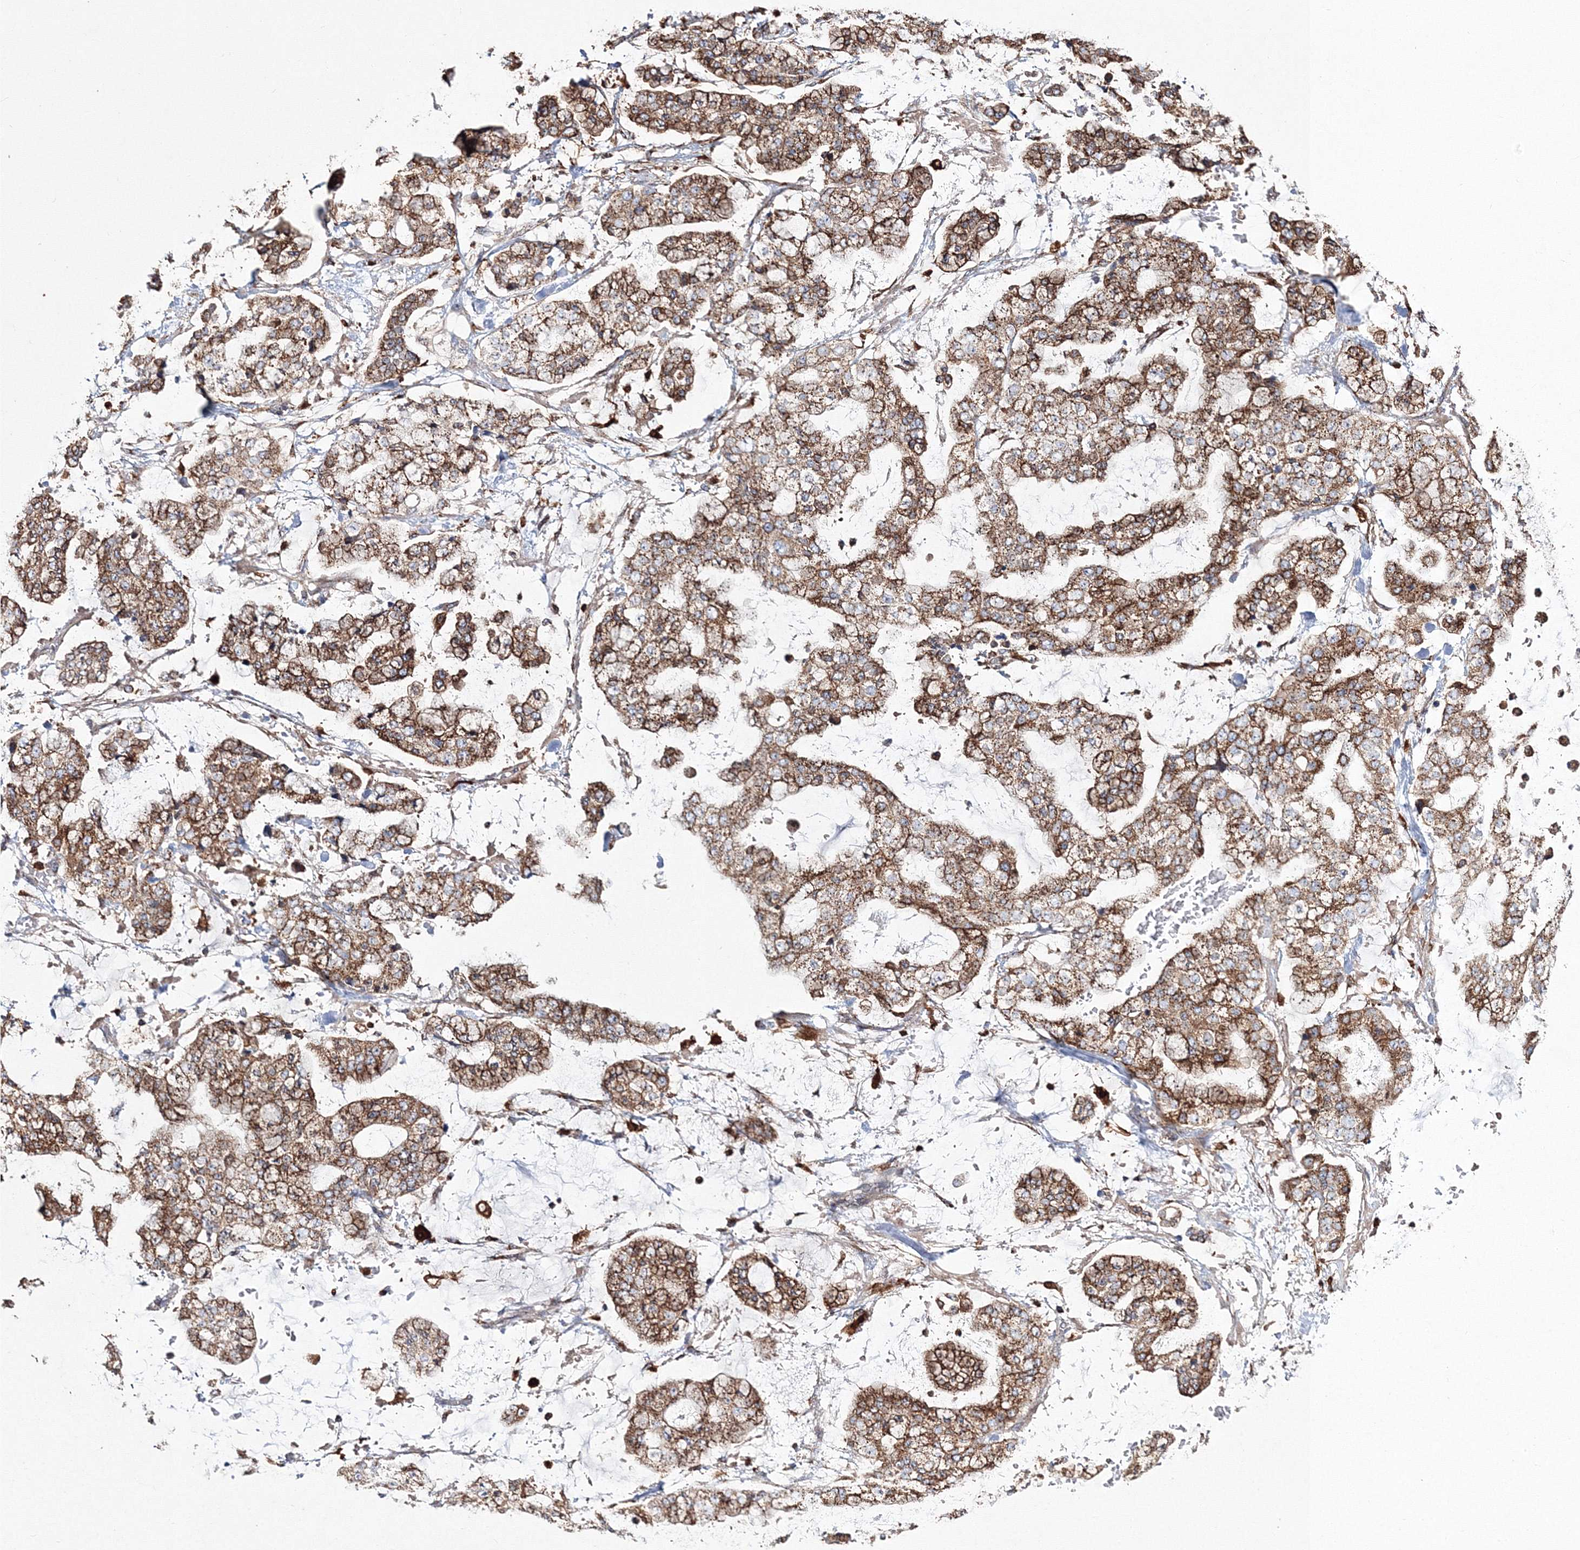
{"staining": {"intensity": "moderate", "quantity": ">75%", "location": "cytoplasmic/membranous"}, "tissue": "stomach cancer", "cell_type": "Tumor cells", "image_type": "cancer", "snomed": [{"axis": "morphology", "description": "Normal tissue, NOS"}, {"axis": "morphology", "description": "Adenocarcinoma, NOS"}, {"axis": "topography", "description": "Stomach, upper"}, {"axis": "topography", "description": "Stomach"}], "caption": "Tumor cells show moderate cytoplasmic/membranous staining in about >75% of cells in stomach adenocarcinoma.", "gene": "ARCN1", "patient": {"sex": "male", "age": 76}}